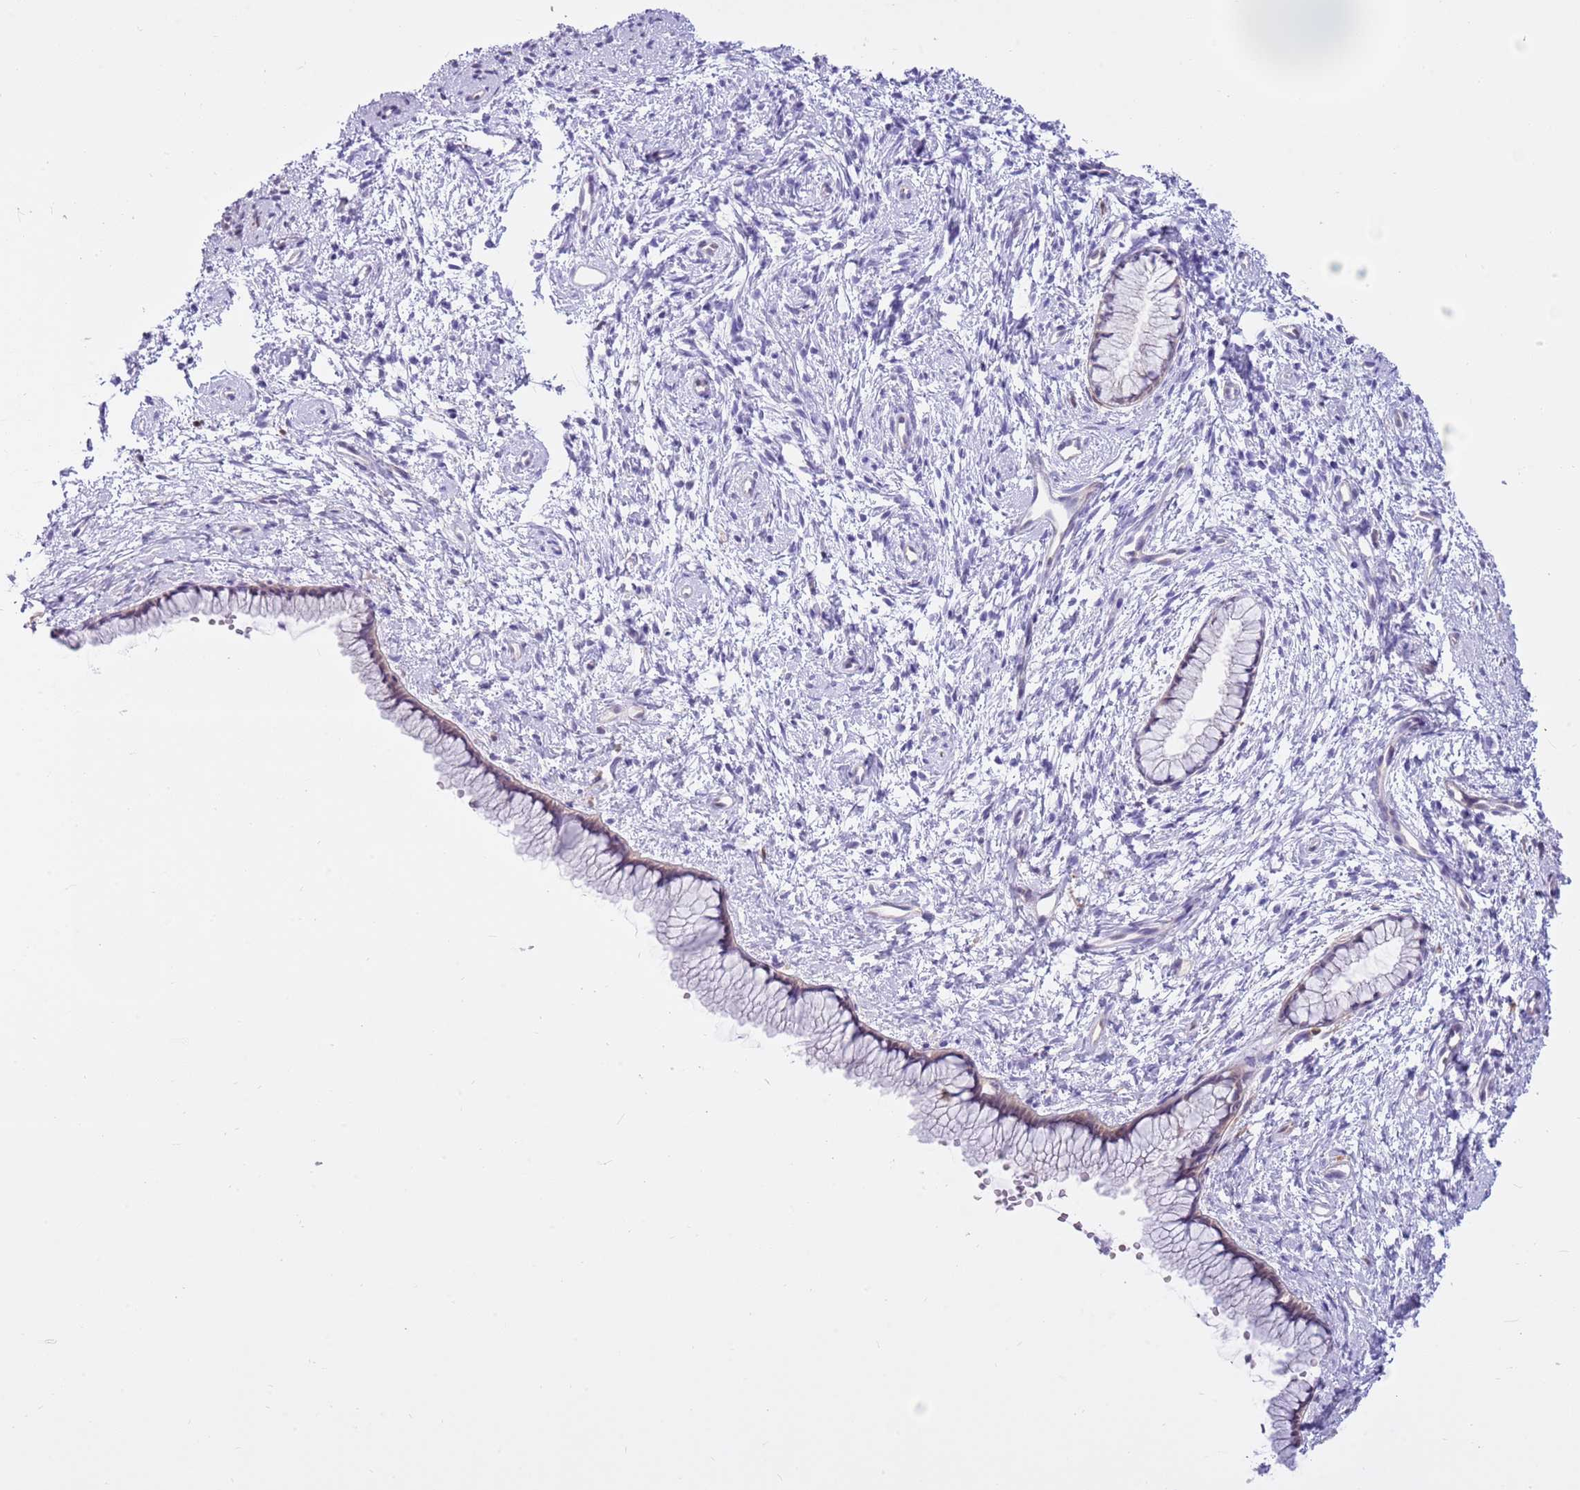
{"staining": {"intensity": "weak", "quantity": ">75%", "location": "cytoplasmic/membranous"}, "tissue": "cervix", "cell_type": "Glandular cells", "image_type": "normal", "snomed": [{"axis": "morphology", "description": "Normal tissue, NOS"}, {"axis": "topography", "description": "Cervix"}], "caption": "A photomicrograph showing weak cytoplasmic/membranous staining in approximately >75% of glandular cells in normal cervix, as visualized by brown immunohistochemical staining.", "gene": "DDI2", "patient": {"sex": "female", "age": 57}}